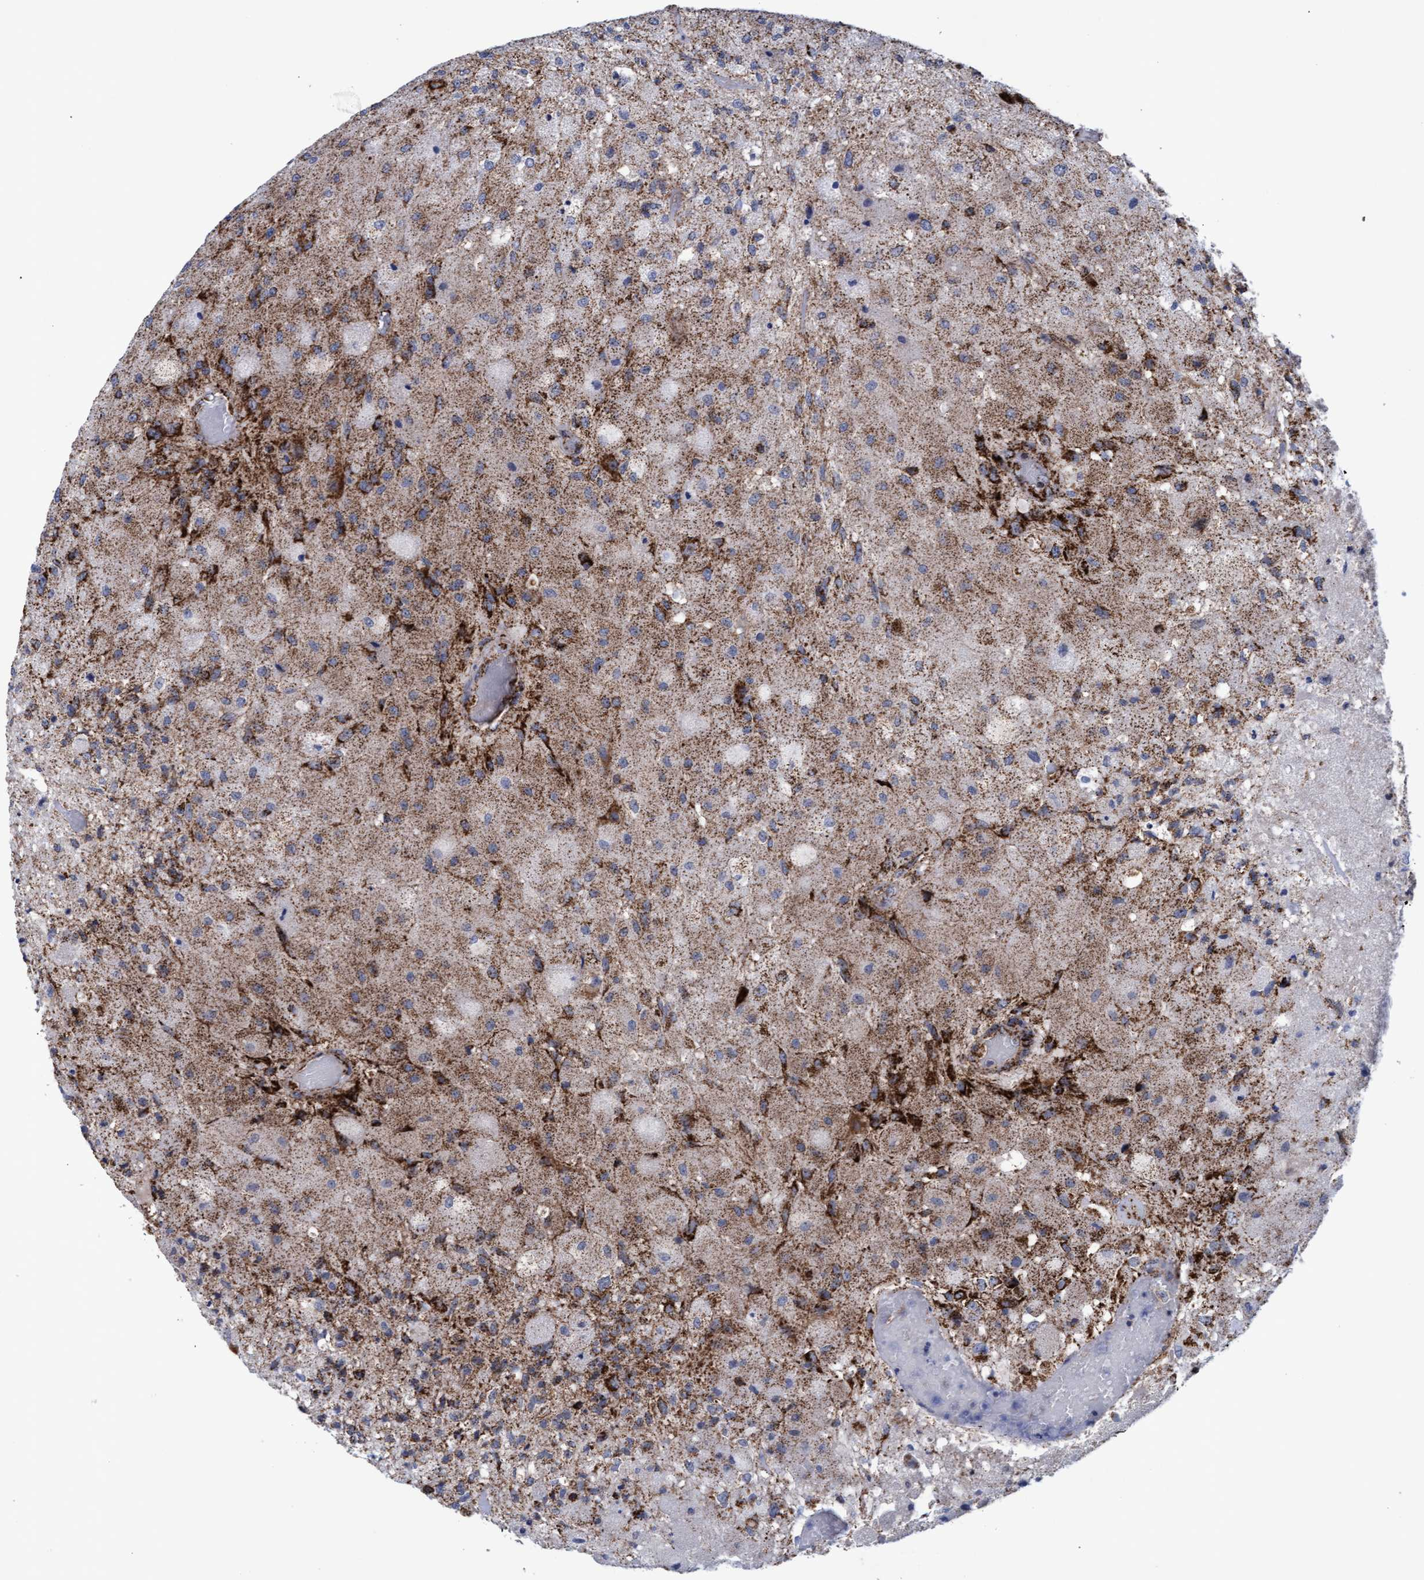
{"staining": {"intensity": "moderate", "quantity": ">75%", "location": "cytoplasmic/membranous"}, "tissue": "glioma", "cell_type": "Tumor cells", "image_type": "cancer", "snomed": [{"axis": "morphology", "description": "Normal tissue, NOS"}, {"axis": "morphology", "description": "Glioma, malignant, High grade"}, {"axis": "topography", "description": "Cerebral cortex"}], "caption": "Protein staining of malignant high-grade glioma tissue displays moderate cytoplasmic/membranous positivity in about >75% of tumor cells.", "gene": "MRPL38", "patient": {"sex": "male", "age": 77}}